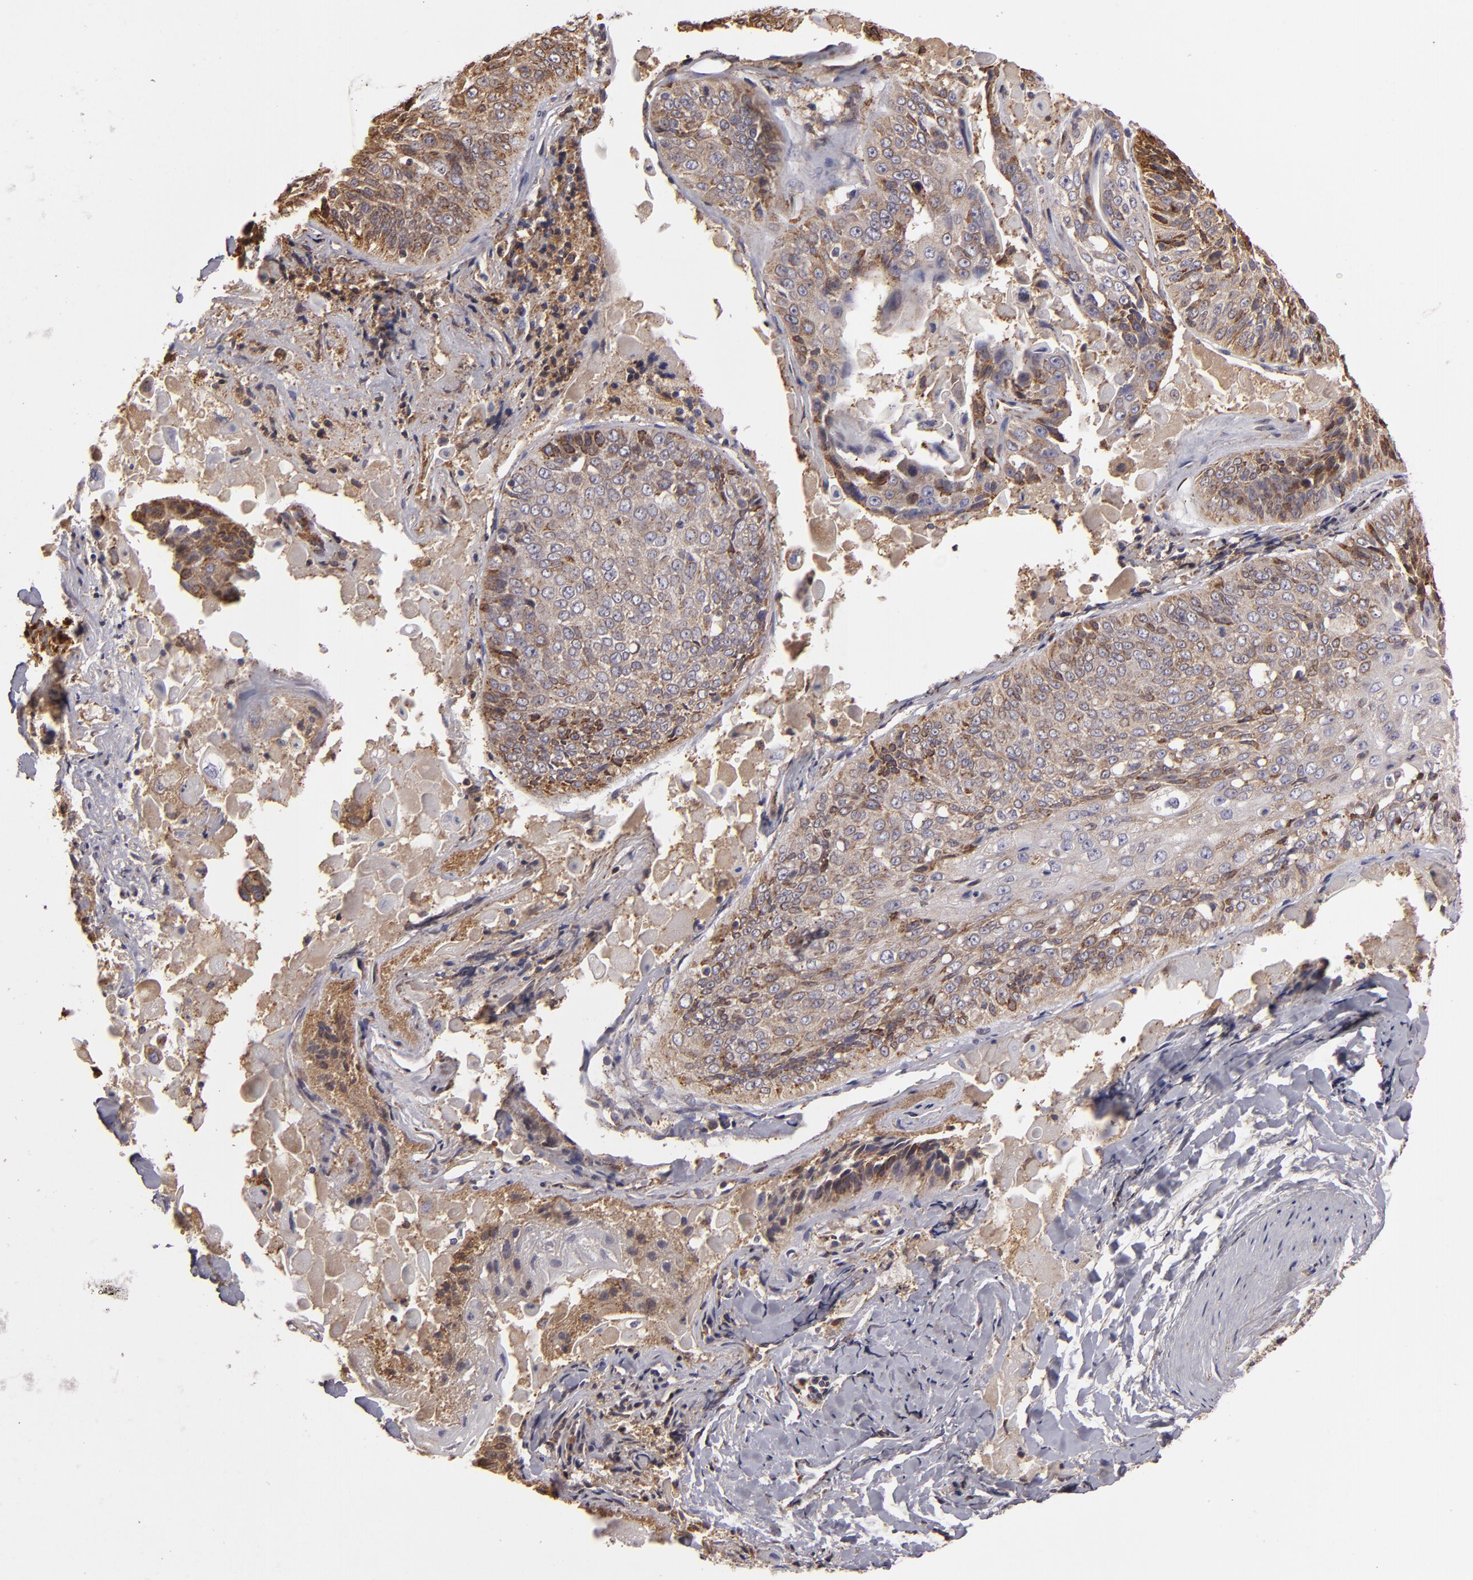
{"staining": {"intensity": "moderate", "quantity": ">75%", "location": "cytoplasmic/membranous"}, "tissue": "lung cancer", "cell_type": "Tumor cells", "image_type": "cancer", "snomed": [{"axis": "morphology", "description": "Adenocarcinoma, NOS"}, {"axis": "topography", "description": "Lung"}], "caption": "Moderate cytoplasmic/membranous protein expression is present in approximately >75% of tumor cells in lung cancer (adenocarcinoma).", "gene": "CFB", "patient": {"sex": "male", "age": 60}}